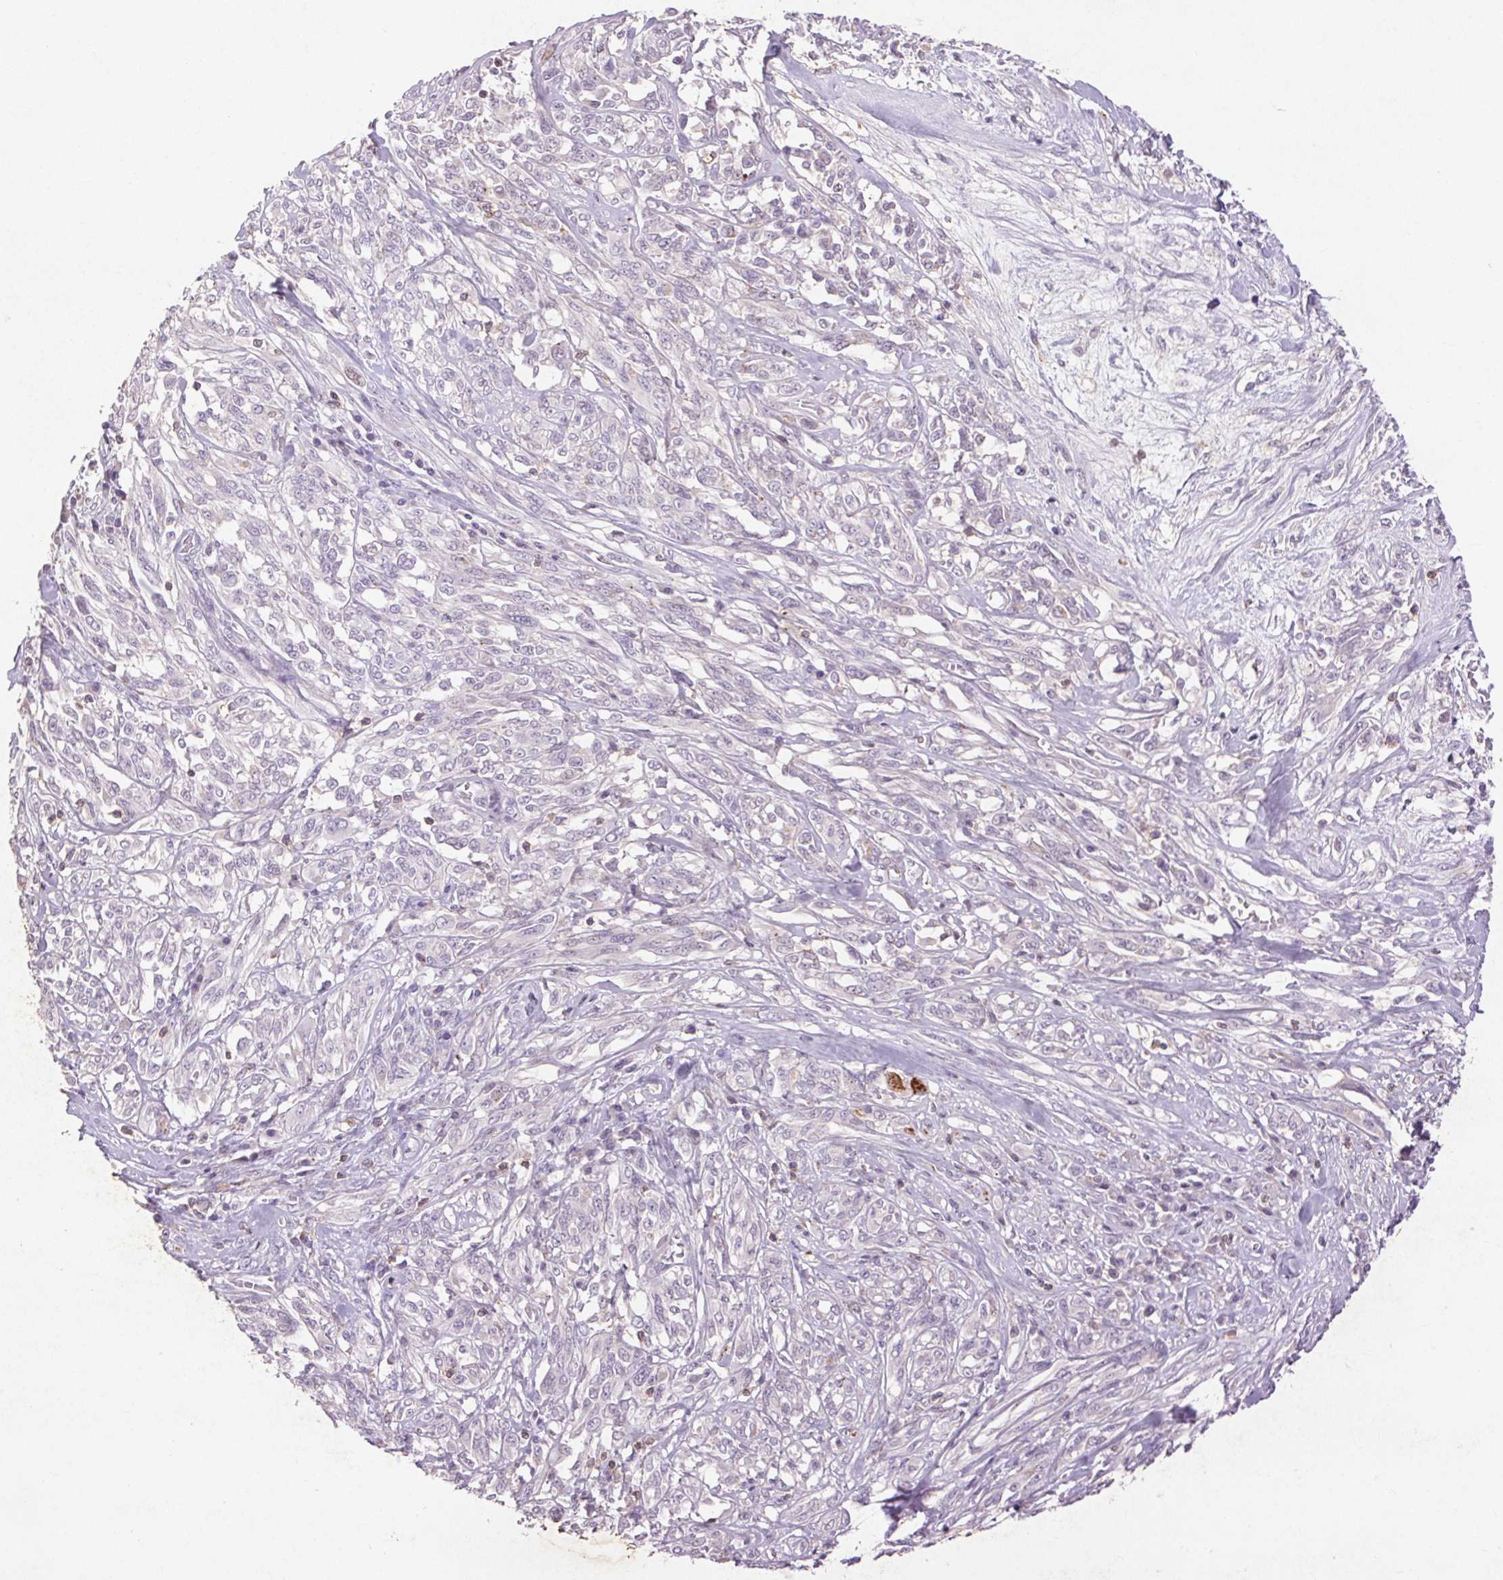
{"staining": {"intensity": "negative", "quantity": "none", "location": "none"}, "tissue": "melanoma", "cell_type": "Tumor cells", "image_type": "cancer", "snomed": [{"axis": "morphology", "description": "Malignant melanoma, NOS"}, {"axis": "topography", "description": "Skin"}], "caption": "This is a image of immunohistochemistry (IHC) staining of melanoma, which shows no positivity in tumor cells. Brightfield microscopy of immunohistochemistry (IHC) stained with DAB (3,3'-diaminobenzidine) (brown) and hematoxylin (blue), captured at high magnification.", "gene": "FNDC7", "patient": {"sex": "female", "age": 91}}